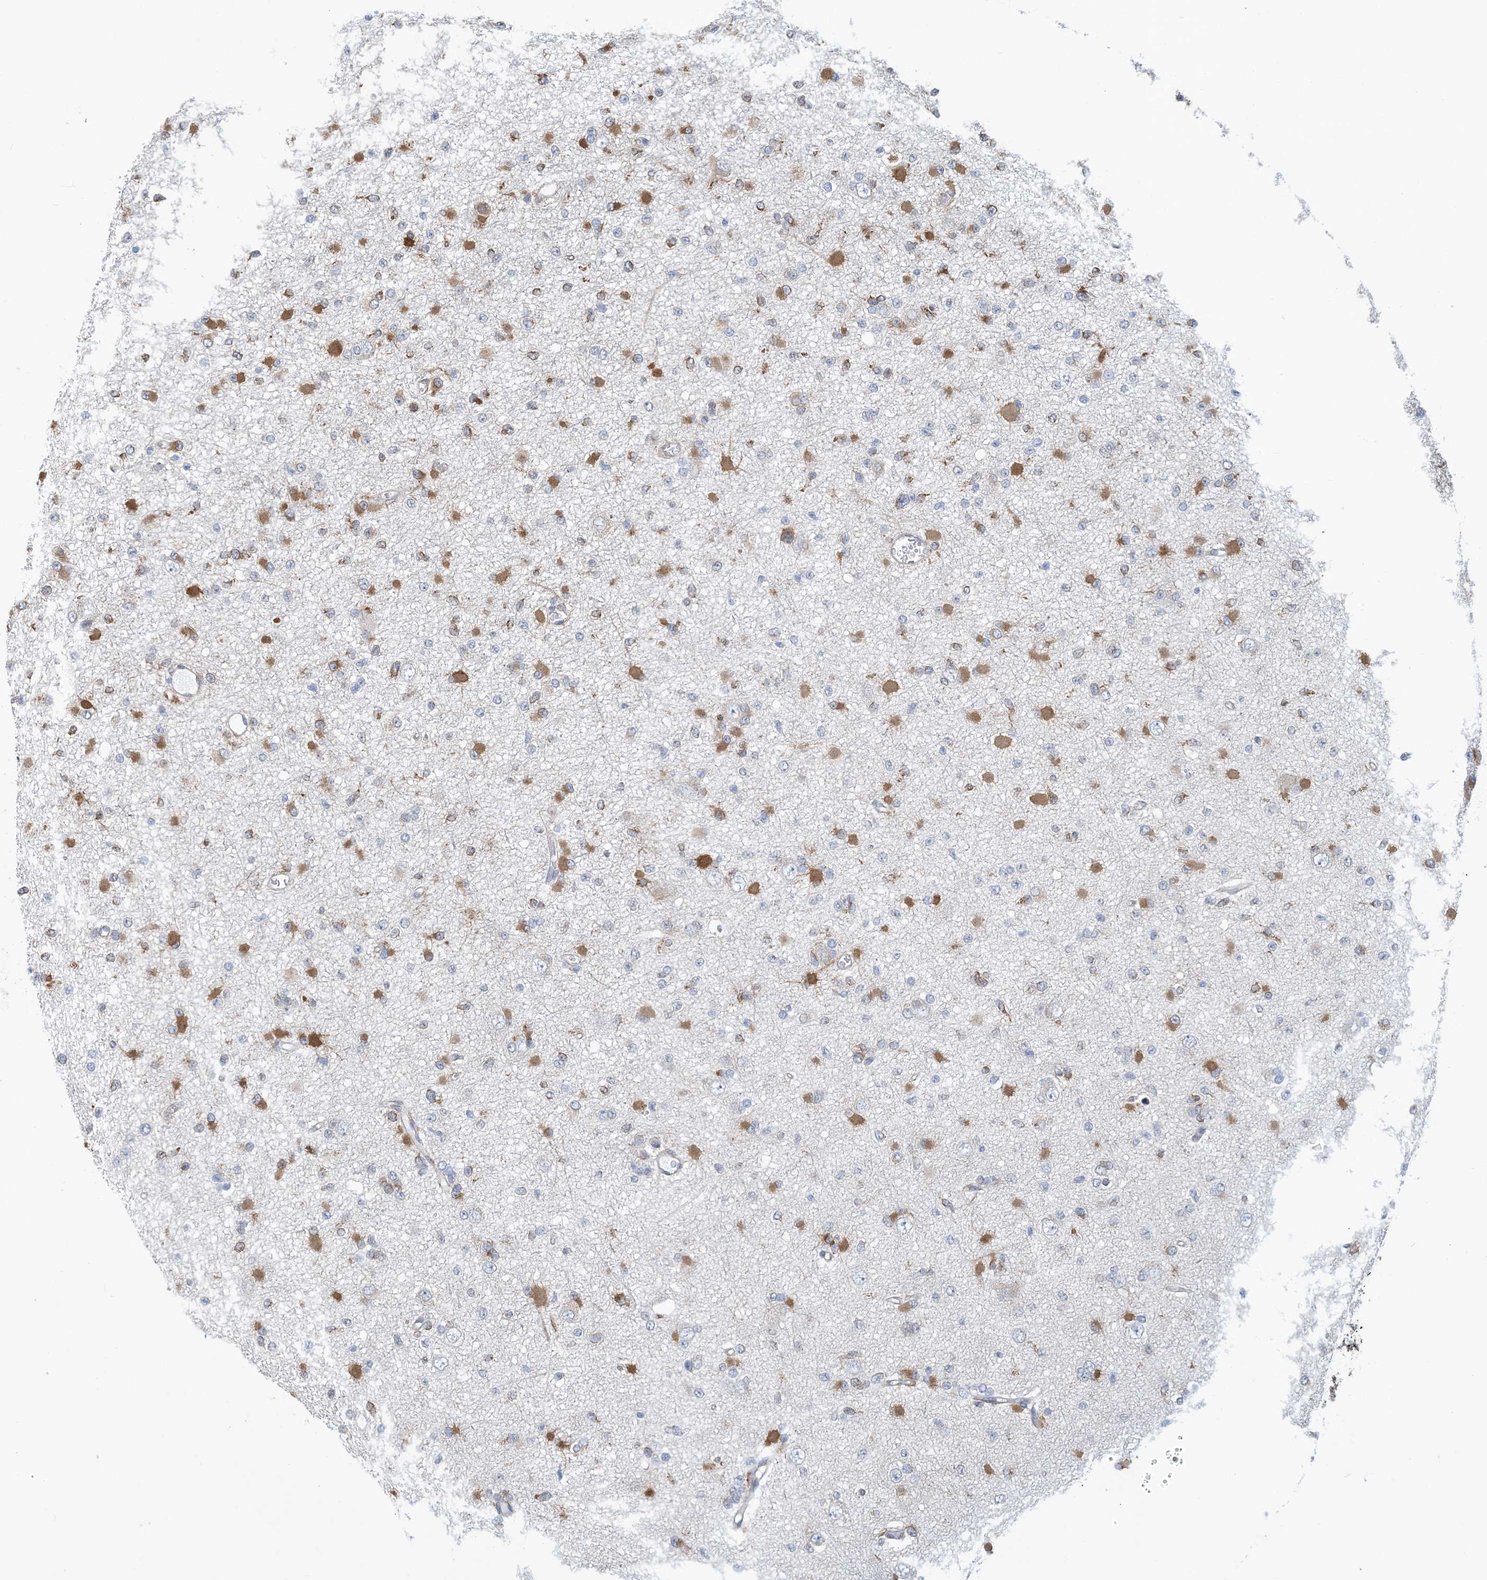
{"staining": {"intensity": "moderate", "quantity": "<25%", "location": "cytoplasmic/membranous"}, "tissue": "glioma", "cell_type": "Tumor cells", "image_type": "cancer", "snomed": [{"axis": "morphology", "description": "Glioma, malignant, Low grade"}, {"axis": "topography", "description": "Brain"}], "caption": "Immunohistochemical staining of low-grade glioma (malignant) displays low levels of moderate cytoplasmic/membranous protein staining in approximately <25% of tumor cells. (DAB (3,3'-diaminobenzidine) IHC, brown staining for protein, blue staining for nuclei).", "gene": "CCDC14", "patient": {"sex": "female", "age": 22}}